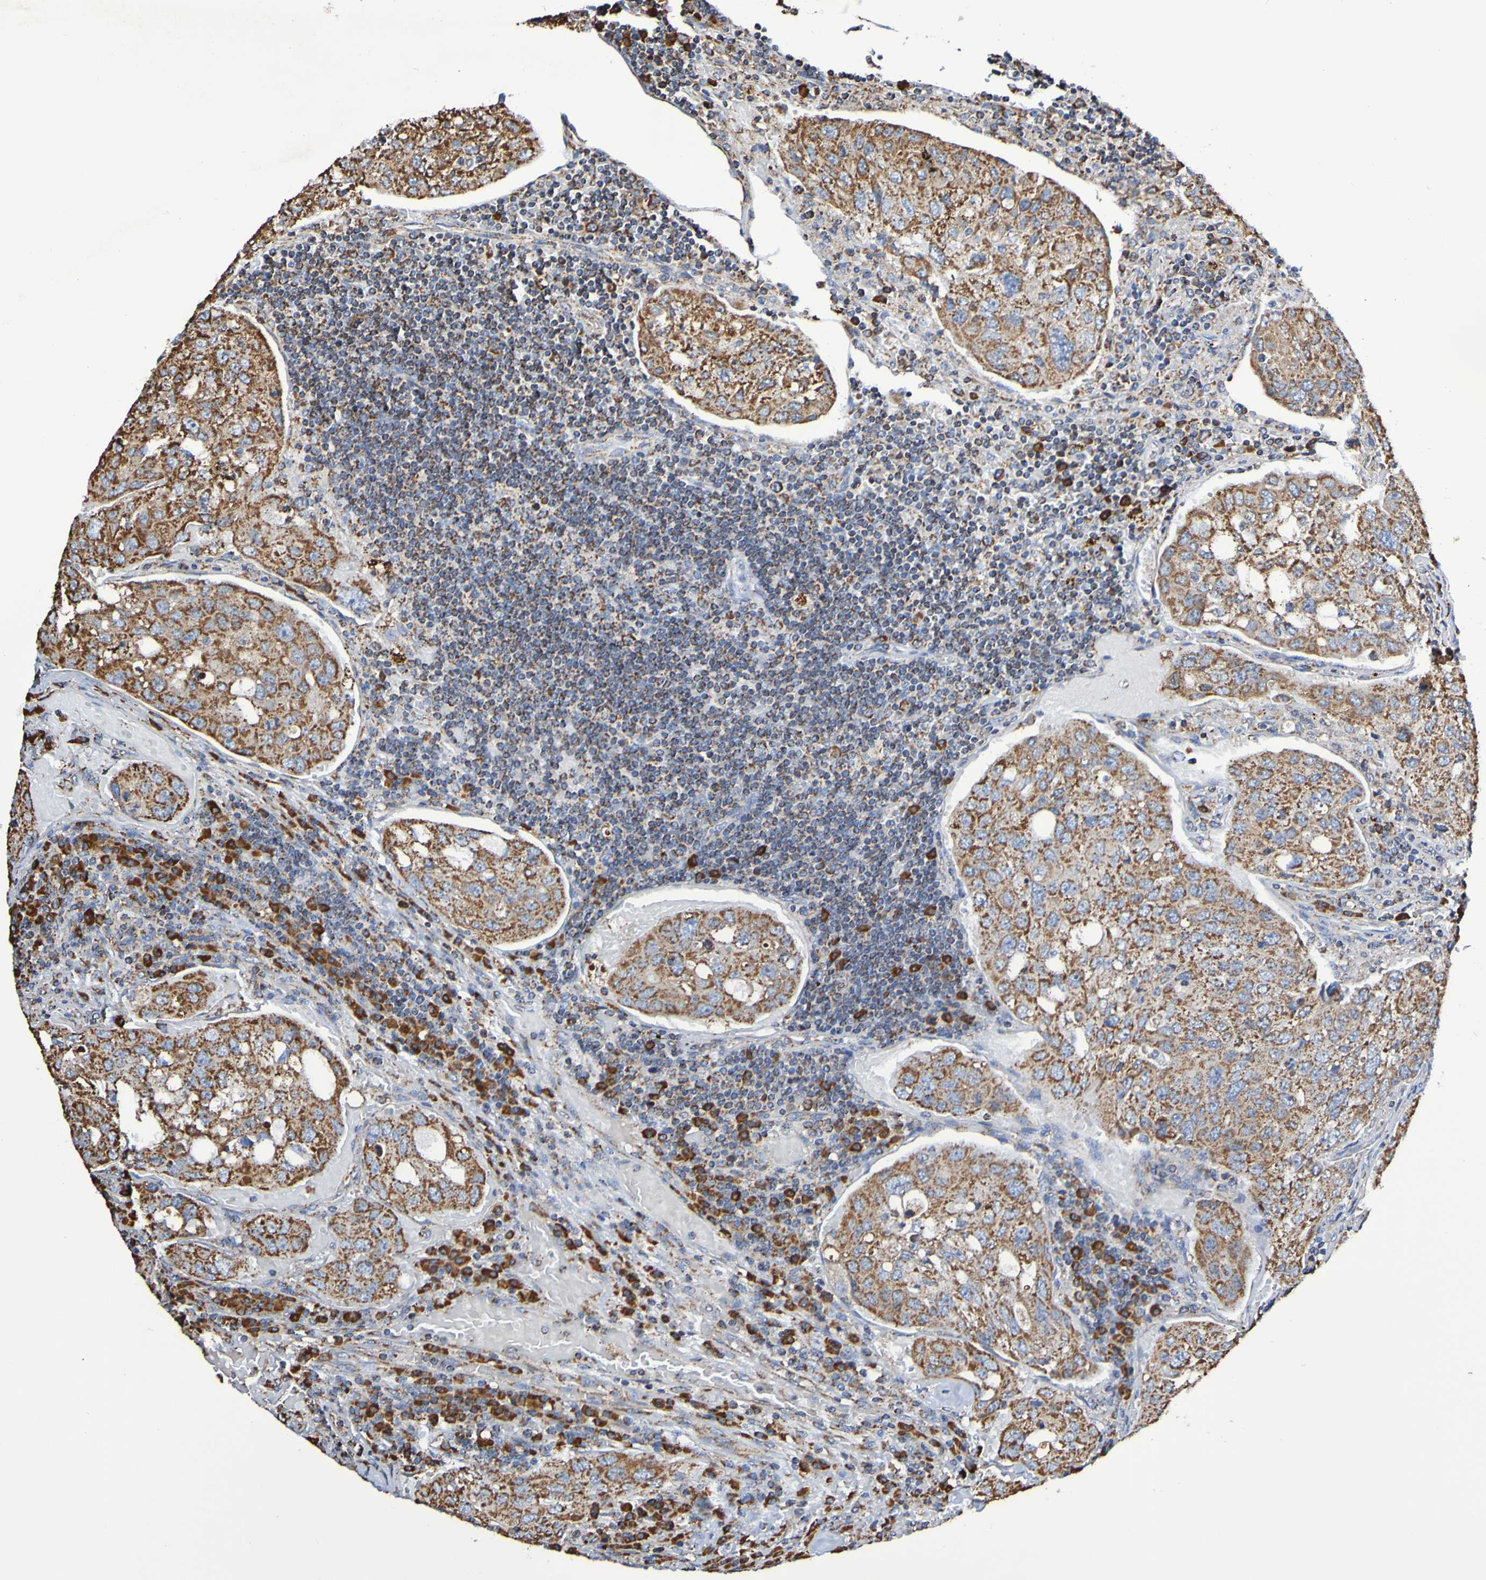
{"staining": {"intensity": "strong", "quantity": ">75%", "location": "cytoplasmic/membranous"}, "tissue": "urothelial cancer", "cell_type": "Tumor cells", "image_type": "cancer", "snomed": [{"axis": "morphology", "description": "Urothelial carcinoma, High grade"}, {"axis": "topography", "description": "Lymph node"}, {"axis": "topography", "description": "Urinary bladder"}], "caption": "Human urothelial carcinoma (high-grade) stained with a brown dye shows strong cytoplasmic/membranous positive expression in approximately >75% of tumor cells.", "gene": "IL18R1", "patient": {"sex": "male", "age": 51}}